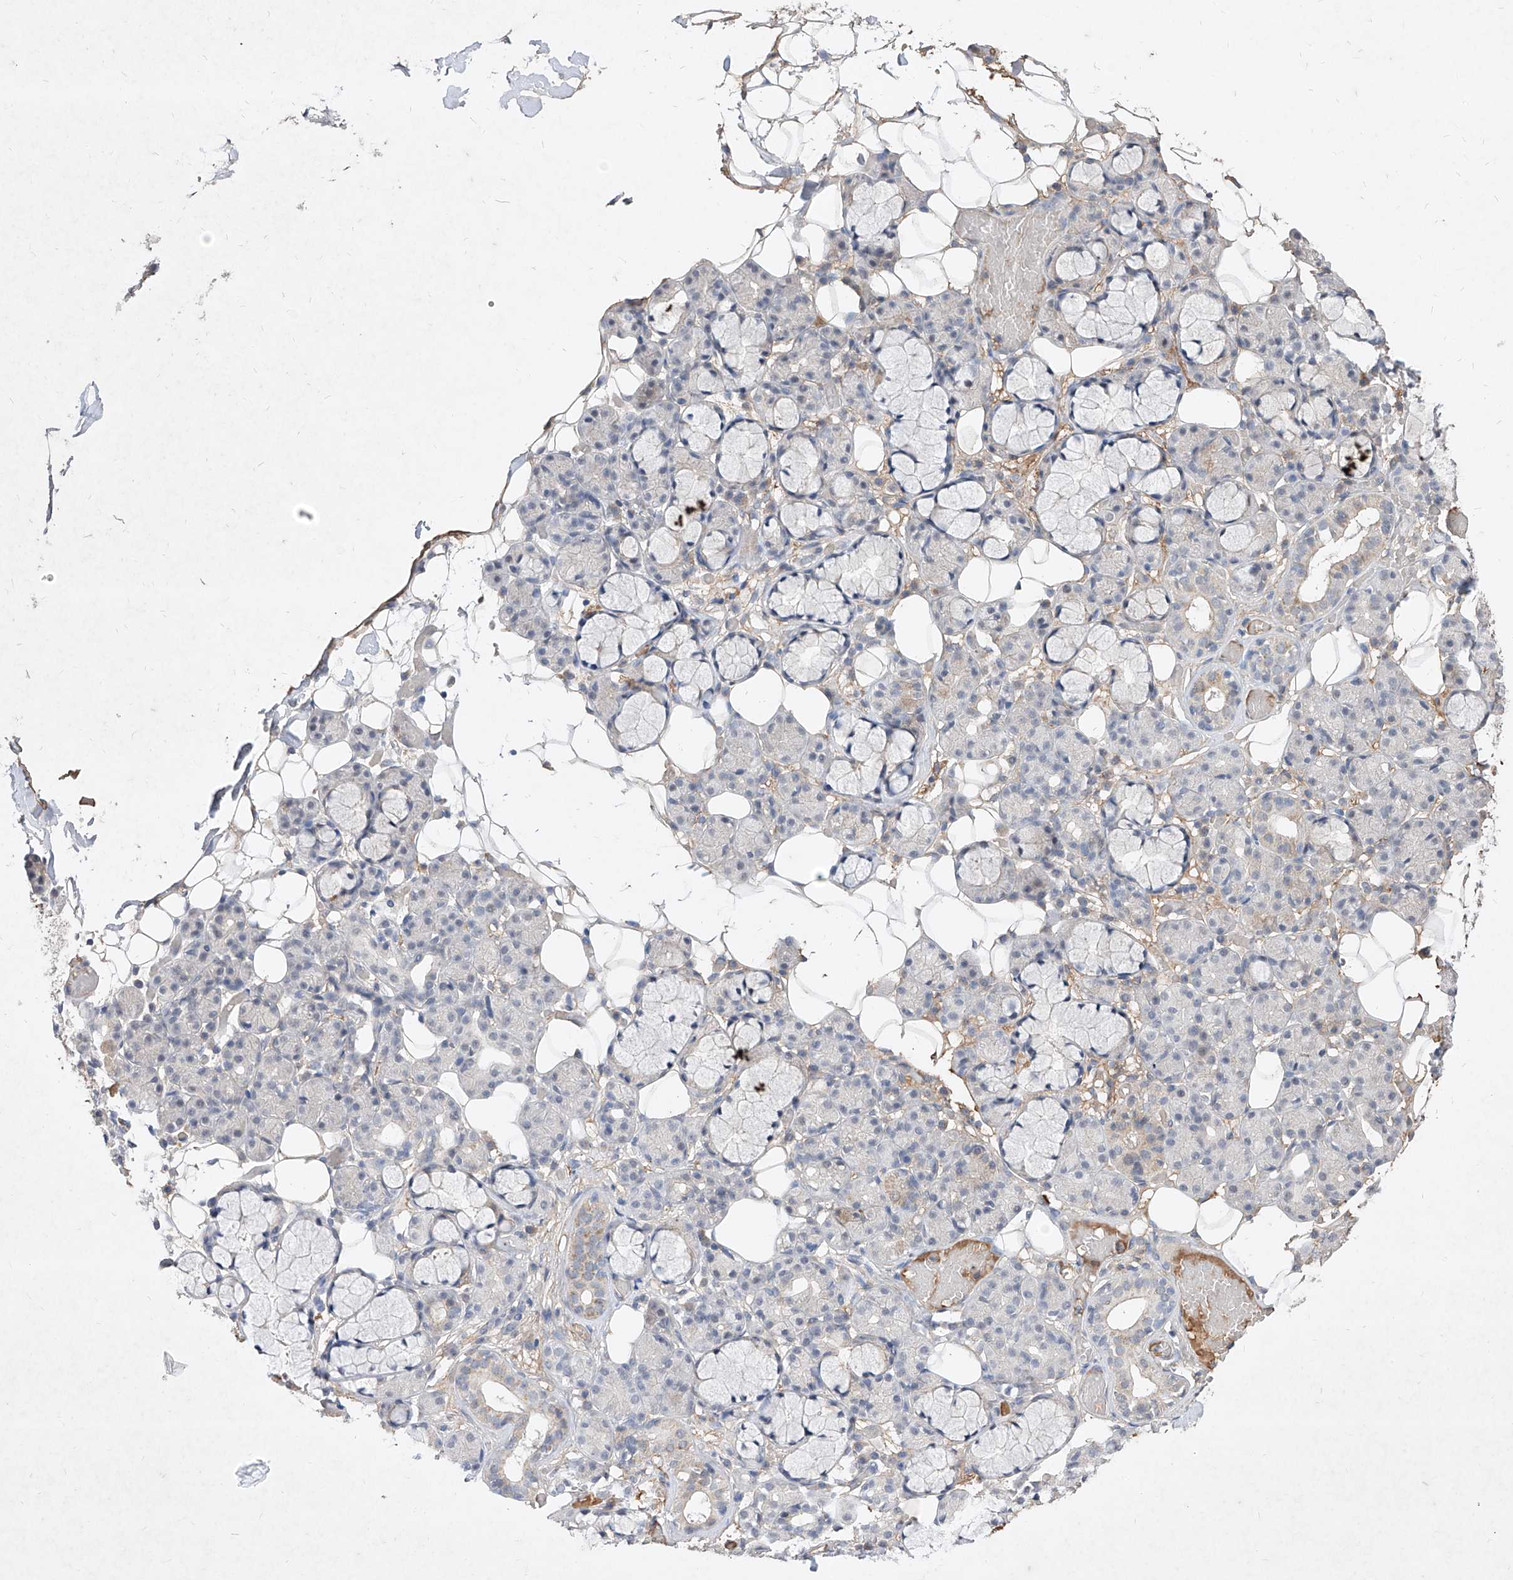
{"staining": {"intensity": "negative", "quantity": "none", "location": "none"}, "tissue": "salivary gland", "cell_type": "Glandular cells", "image_type": "normal", "snomed": [{"axis": "morphology", "description": "Normal tissue, NOS"}, {"axis": "topography", "description": "Salivary gland"}], "caption": "Image shows no significant protein staining in glandular cells of benign salivary gland. (DAB IHC with hematoxylin counter stain).", "gene": "C4A", "patient": {"sex": "male", "age": 63}}